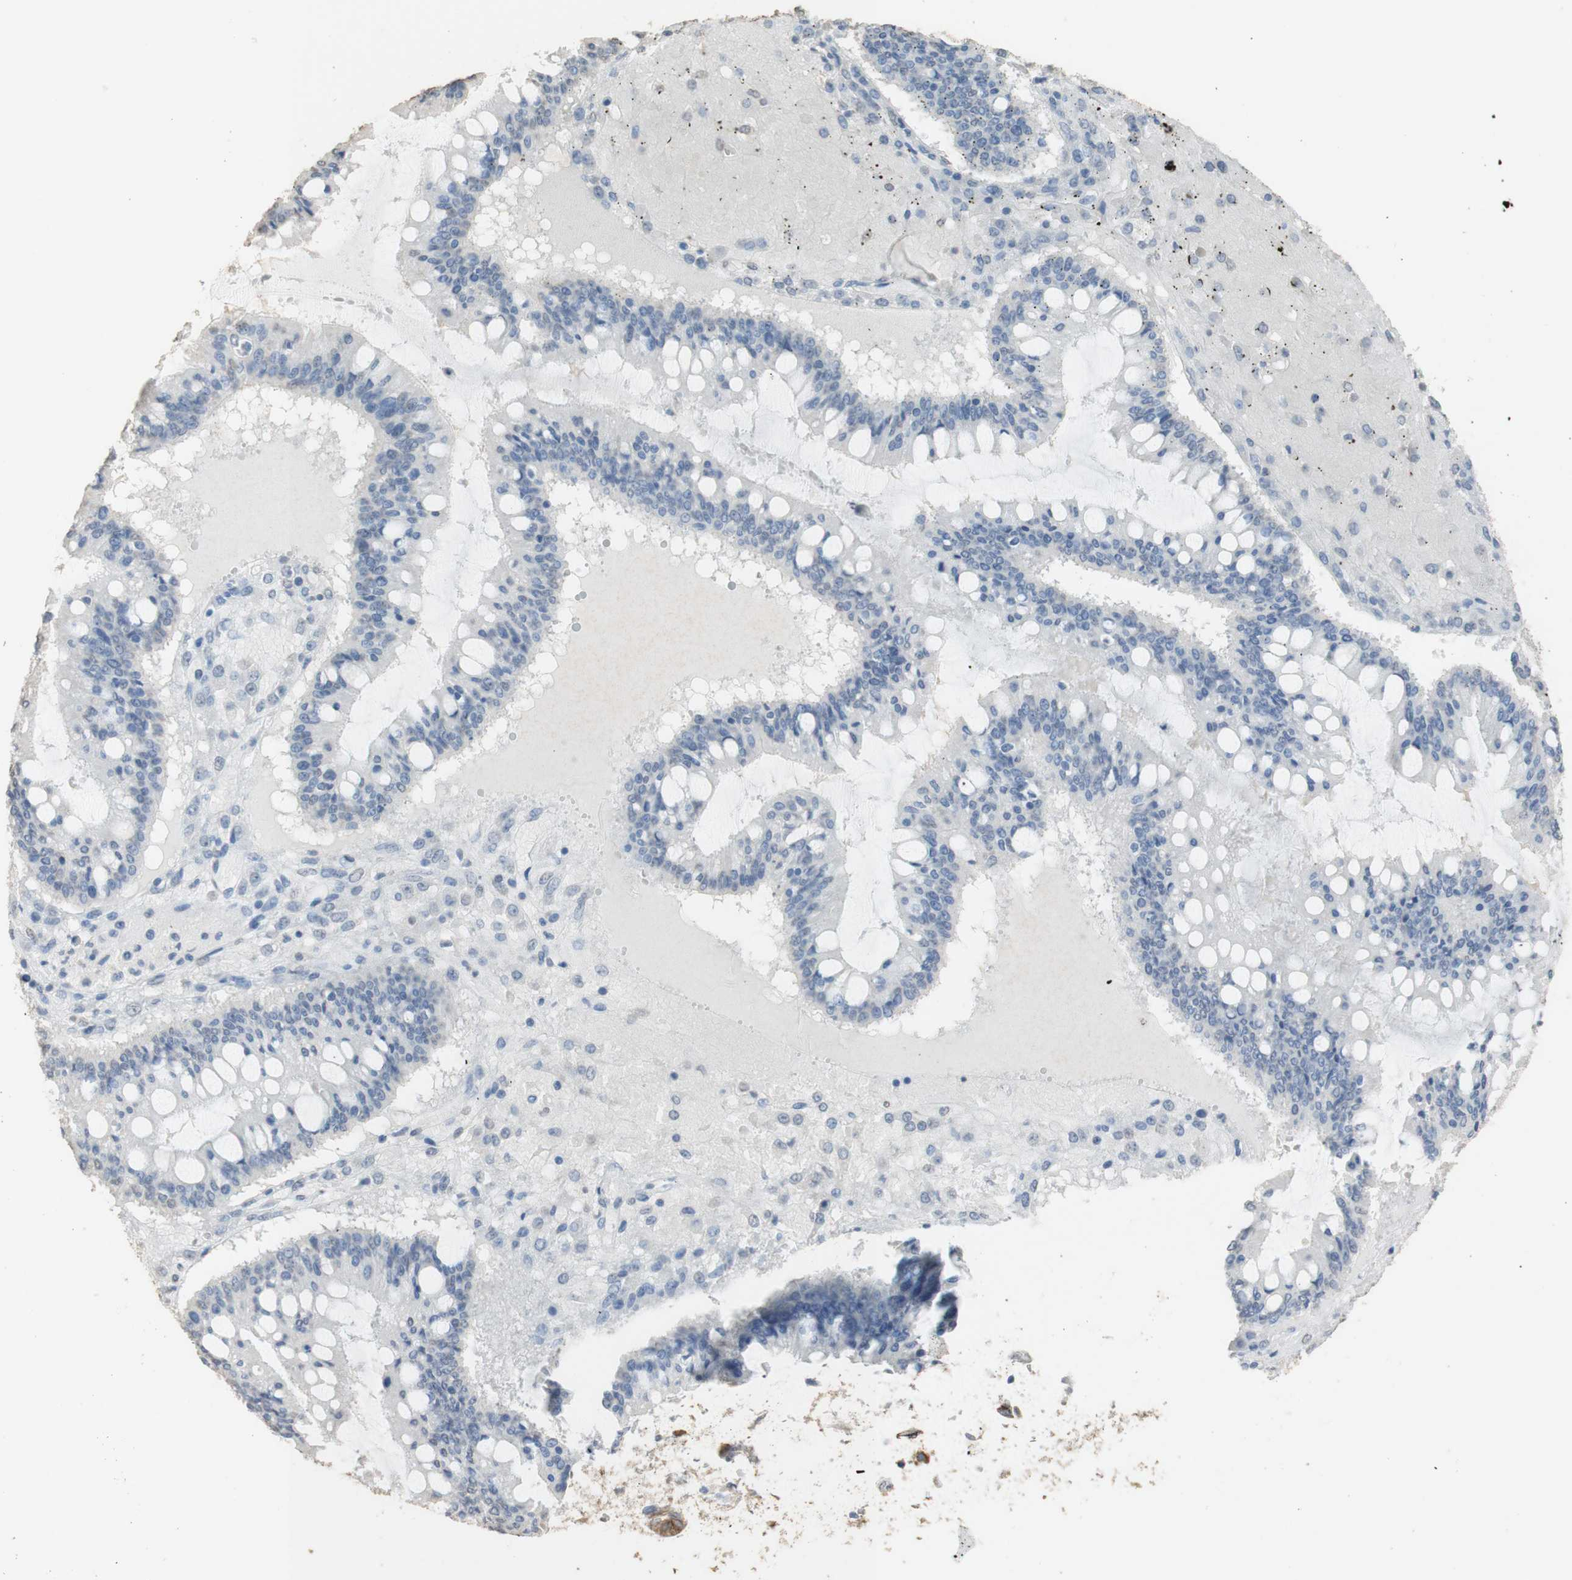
{"staining": {"intensity": "negative", "quantity": "none", "location": "none"}, "tissue": "ovarian cancer", "cell_type": "Tumor cells", "image_type": "cancer", "snomed": [{"axis": "morphology", "description": "Cystadenocarcinoma, mucinous, NOS"}, {"axis": "topography", "description": "Ovary"}], "caption": "DAB immunohistochemical staining of ovarian cancer (mucinous cystadenocarcinoma) exhibits no significant positivity in tumor cells.", "gene": "L1CAM", "patient": {"sex": "female", "age": 73}}